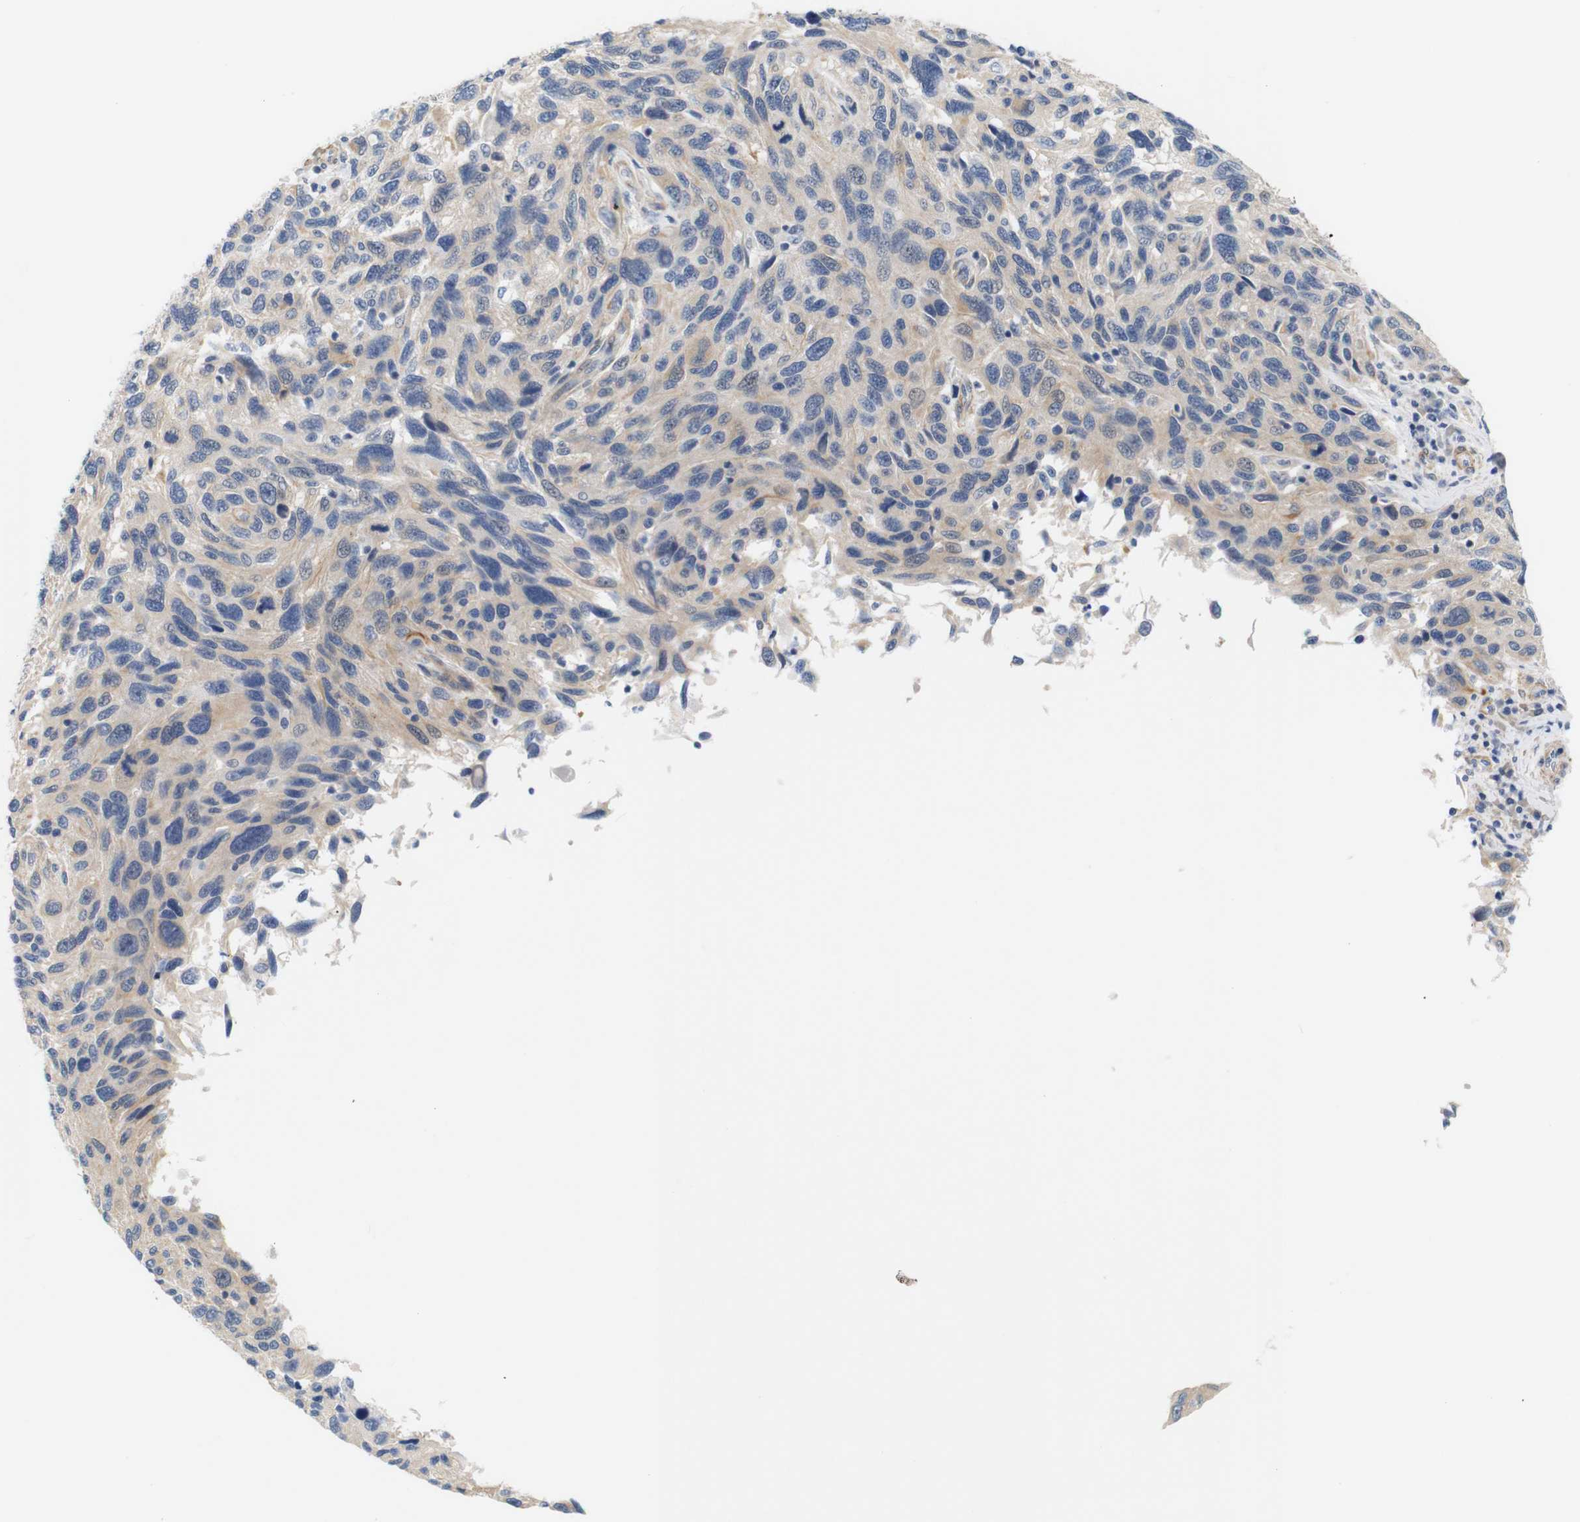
{"staining": {"intensity": "weak", "quantity": ">75%", "location": "cytoplasmic/membranous"}, "tissue": "melanoma", "cell_type": "Tumor cells", "image_type": "cancer", "snomed": [{"axis": "morphology", "description": "Malignant melanoma, NOS"}, {"axis": "topography", "description": "Skin"}], "caption": "Weak cytoplasmic/membranous positivity for a protein is seen in approximately >75% of tumor cells of melanoma using immunohistochemistry.", "gene": "STMN3", "patient": {"sex": "male", "age": 53}}